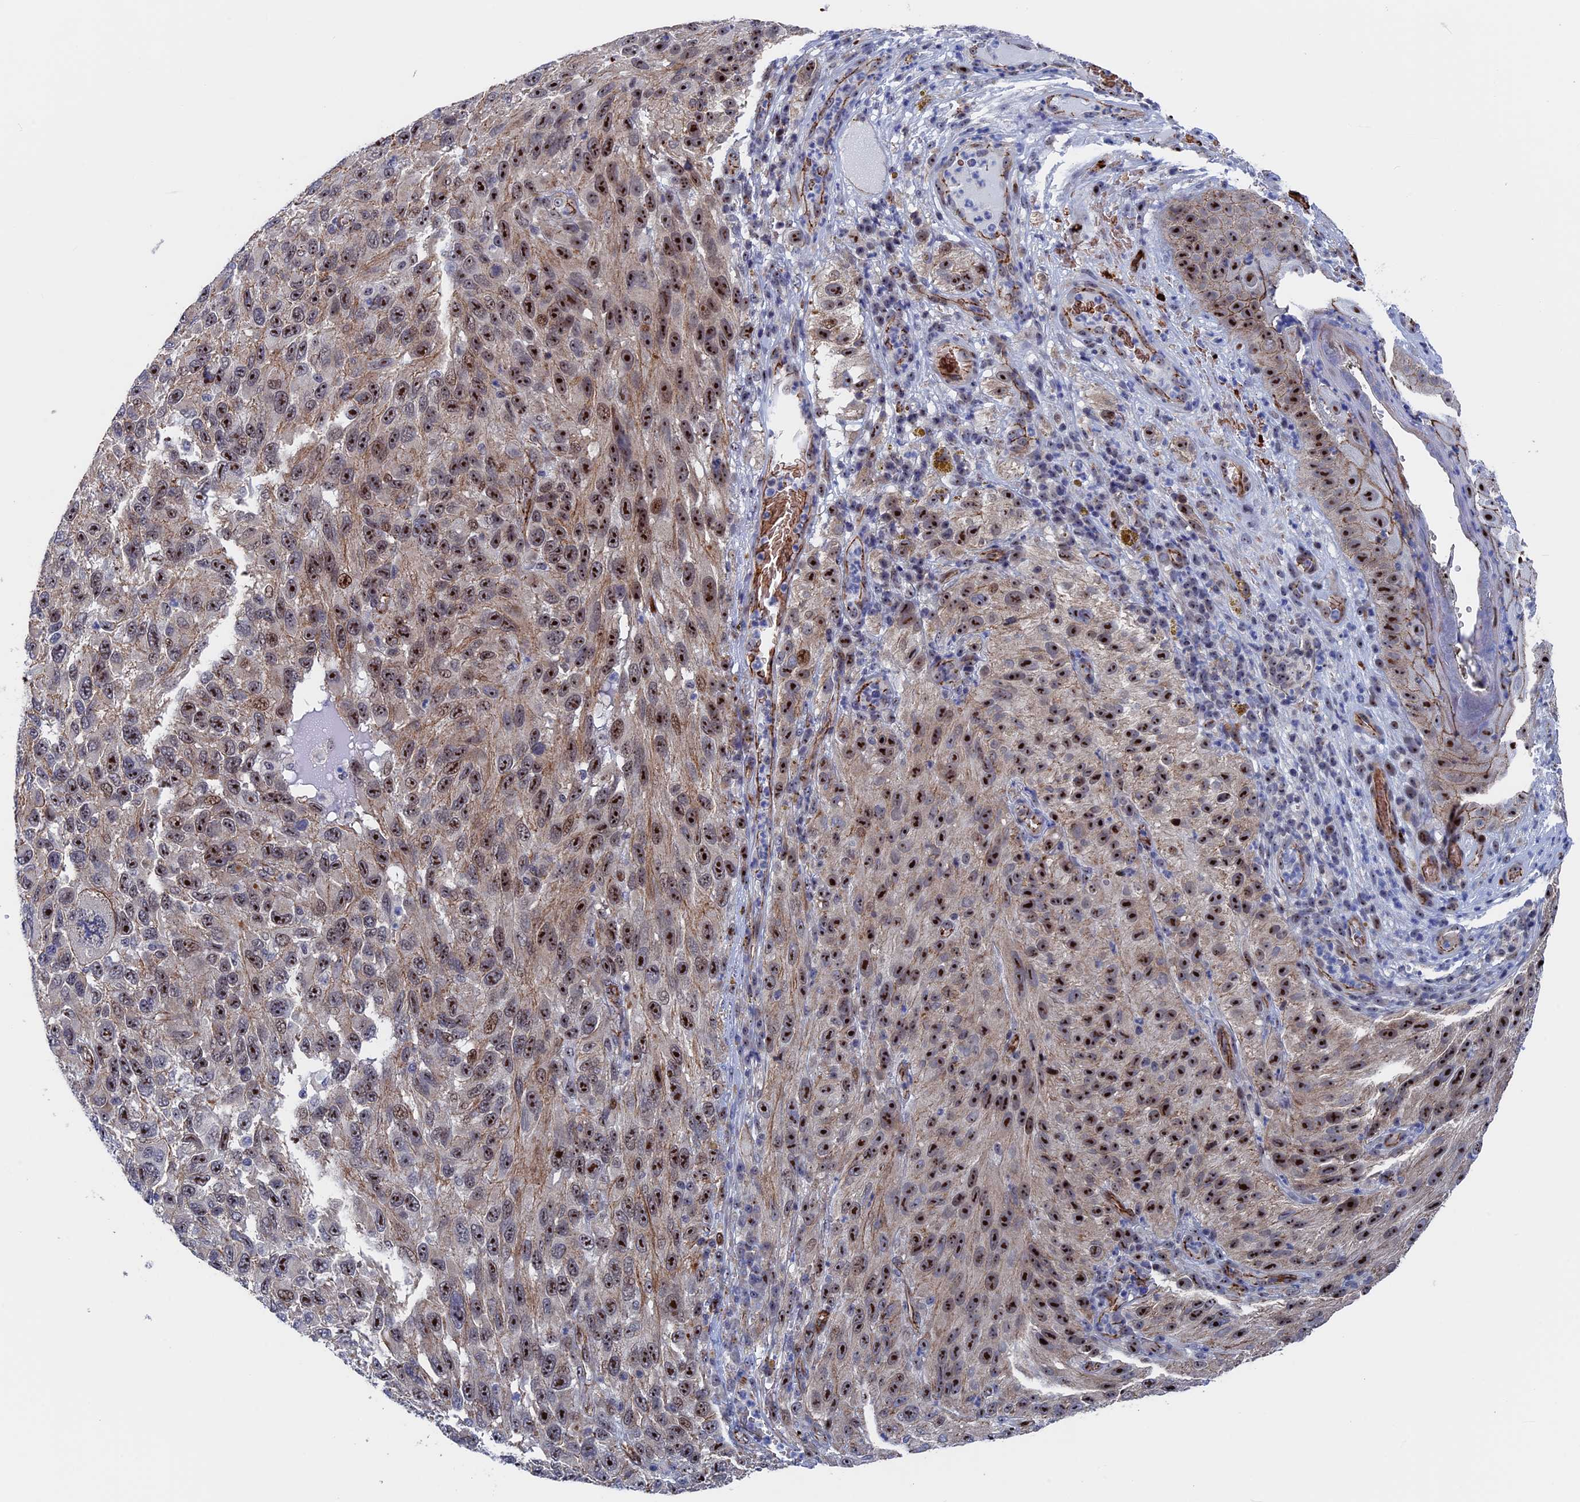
{"staining": {"intensity": "strong", "quantity": "25%-75%", "location": "cytoplasmic/membranous,nuclear"}, "tissue": "melanoma", "cell_type": "Tumor cells", "image_type": "cancer", "snomed": [{"axis": "morphology", "description": "Malignant melanoma, NOS"}, {"axis": "topography", "description": "Skin"}], "caption": "Tumor cells demonstrate strong cytoplasmic/membranous and nuclear staining in about 25%-75% of cells in melanoma.", "gene": "EXOSC9", "patient": {"sex": "female", "age": 96}}